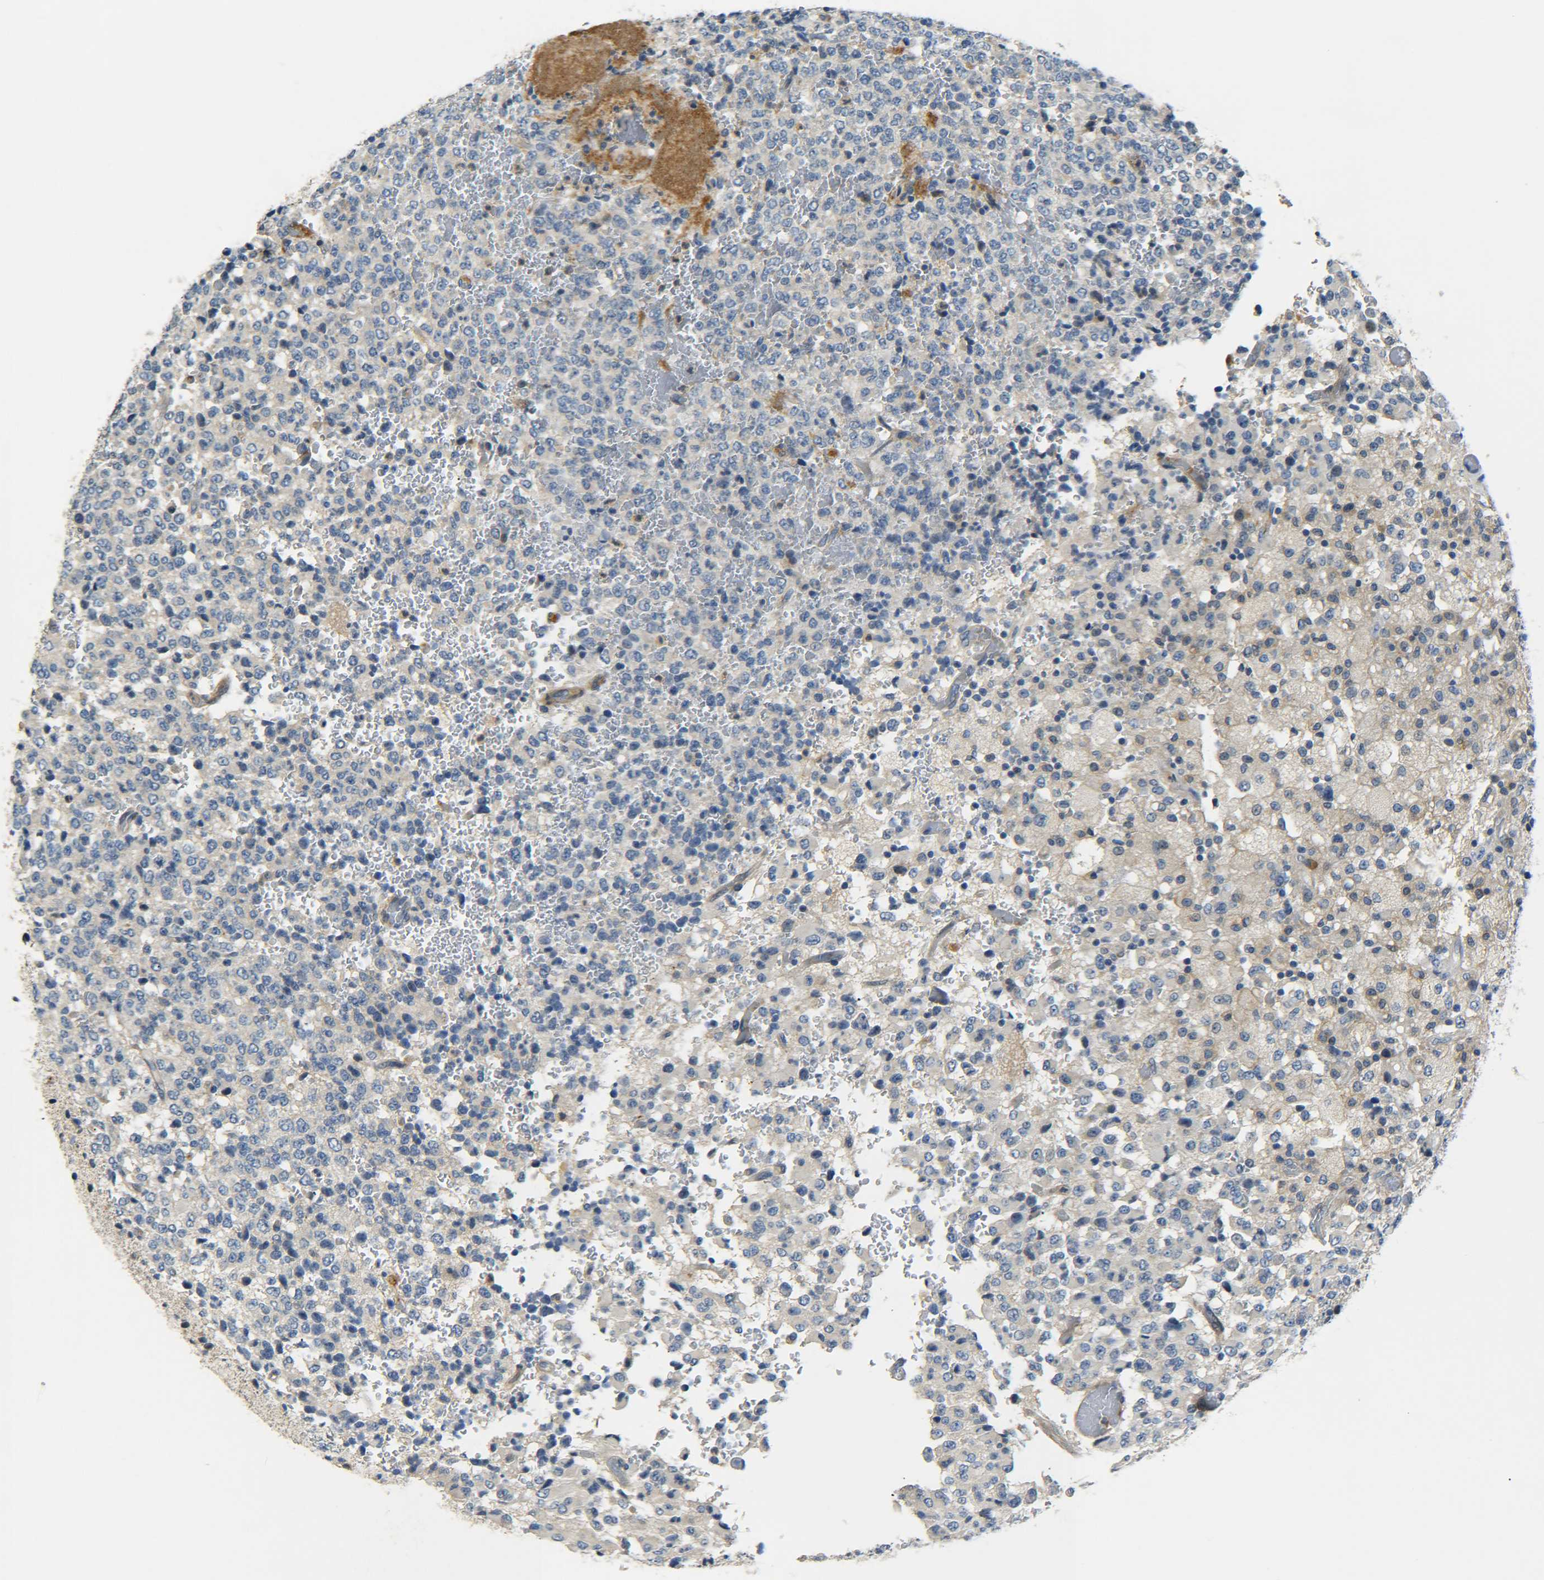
{"staining": {"intensity": "negative", "quantity": "none", "location": "none"}, "tissue": "glioma", "cell_type": "Tumor cells", "image_type": "cancer", "snomed": [{"axis": "morphology", "description": "Glioma, malignant, High grade"}, {"axis": "topography", "description": "pancreas cauda"}], "caption": "A high-resolution image shows IHC staining of malignant glioma (high-grade), which displays no significant staining in tumor cells. Nuclei are stained in blue.", "gene": "MEIS1", "patient": {"sex": "male", "age": 60}}